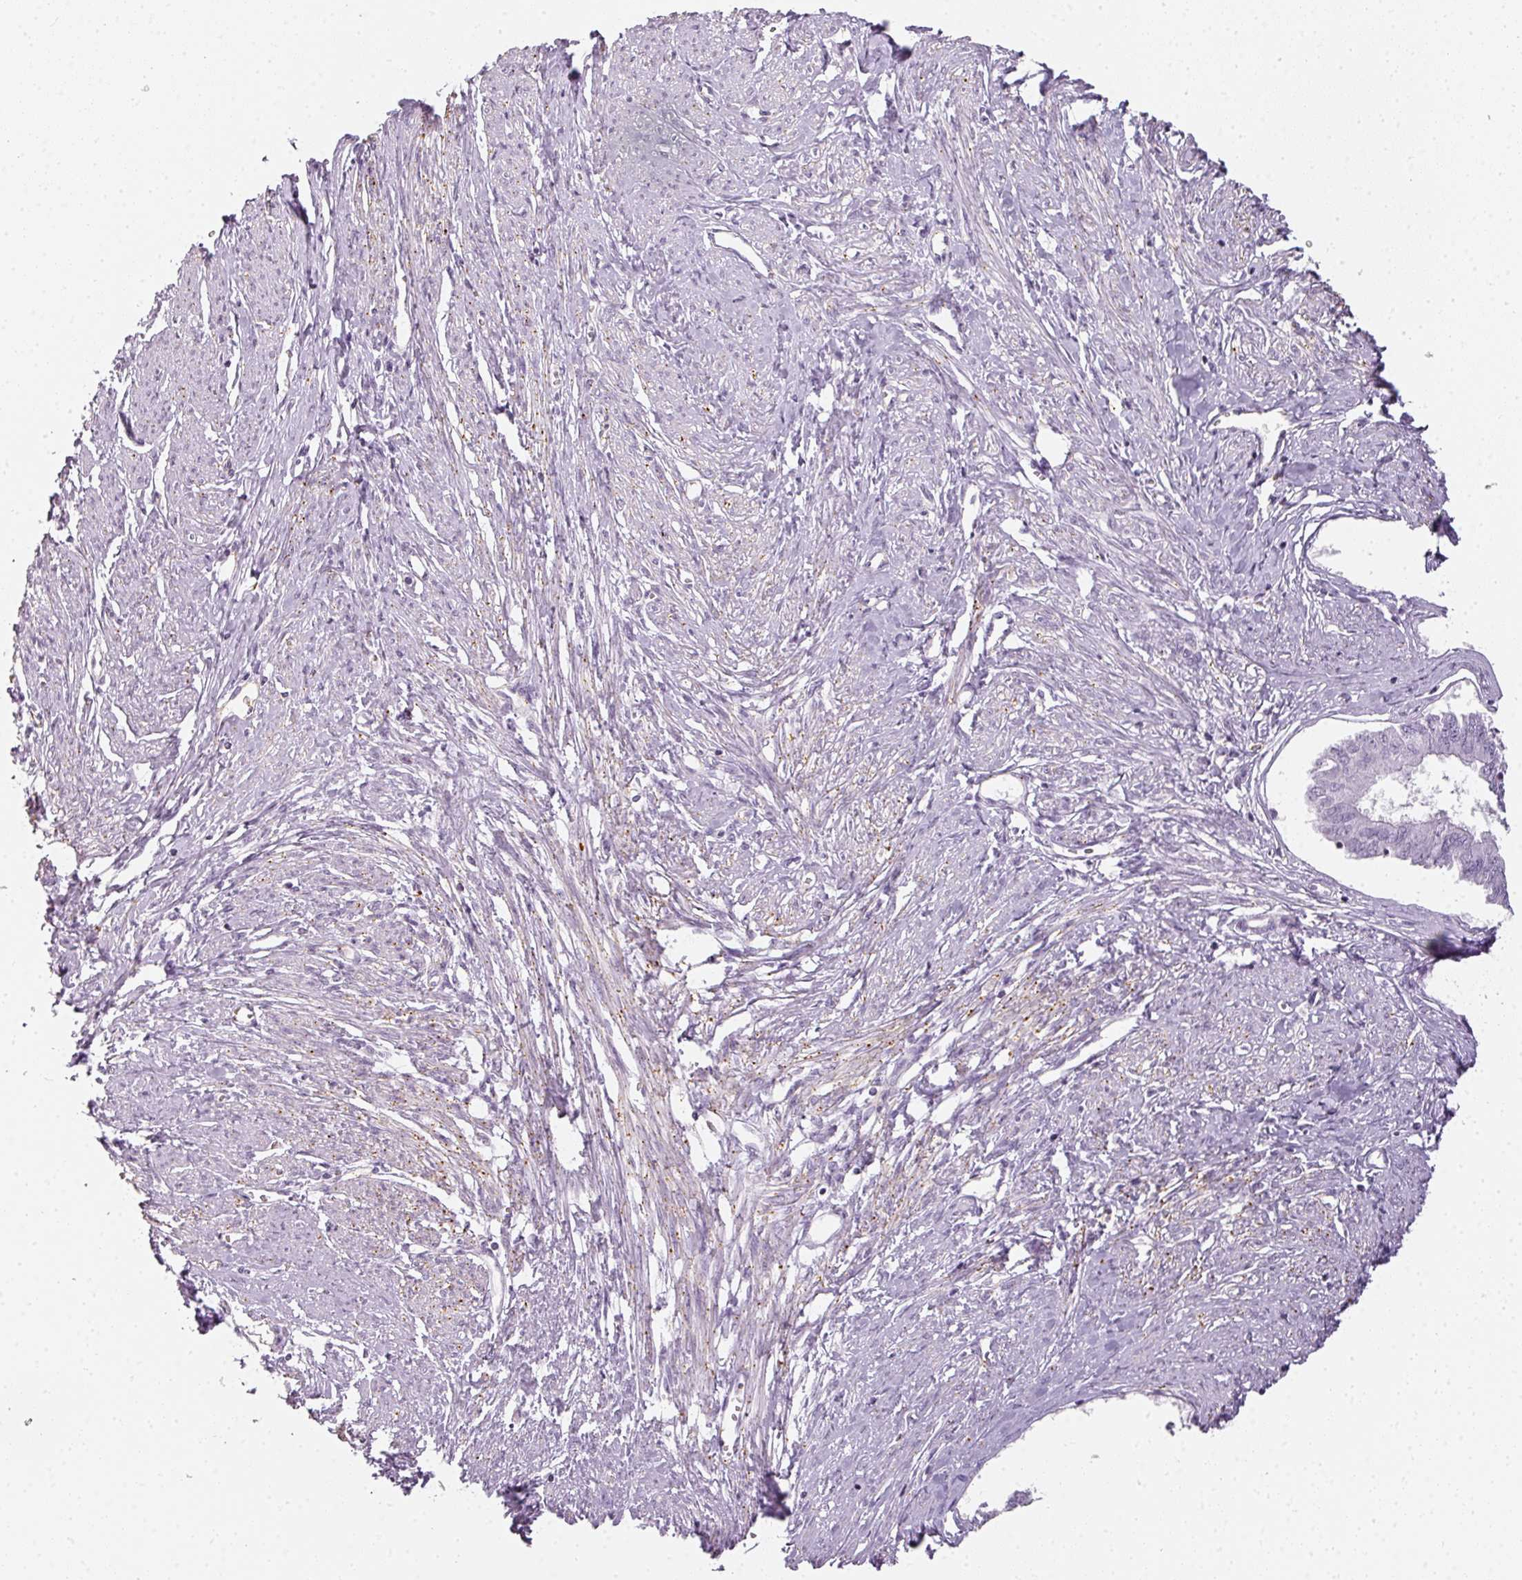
{"staining": {"intensity": "negative", "quantity": "none", "location": "none"}, "tissue": "endometrial cancer", "cell_type": "Tumor cells", "image_type": "cancer", "snomed": [{"axis": "morphology", "description": "Adenocarcinoma, NOS"}, {"axis": "topography", "description": "Endometrium"}], "caption": "Tumor cells are negative for protein expression in human endometrial adenocarcinoma.", "gene": "TMEM42", "patient": {"sex": "female", "age": 76}}